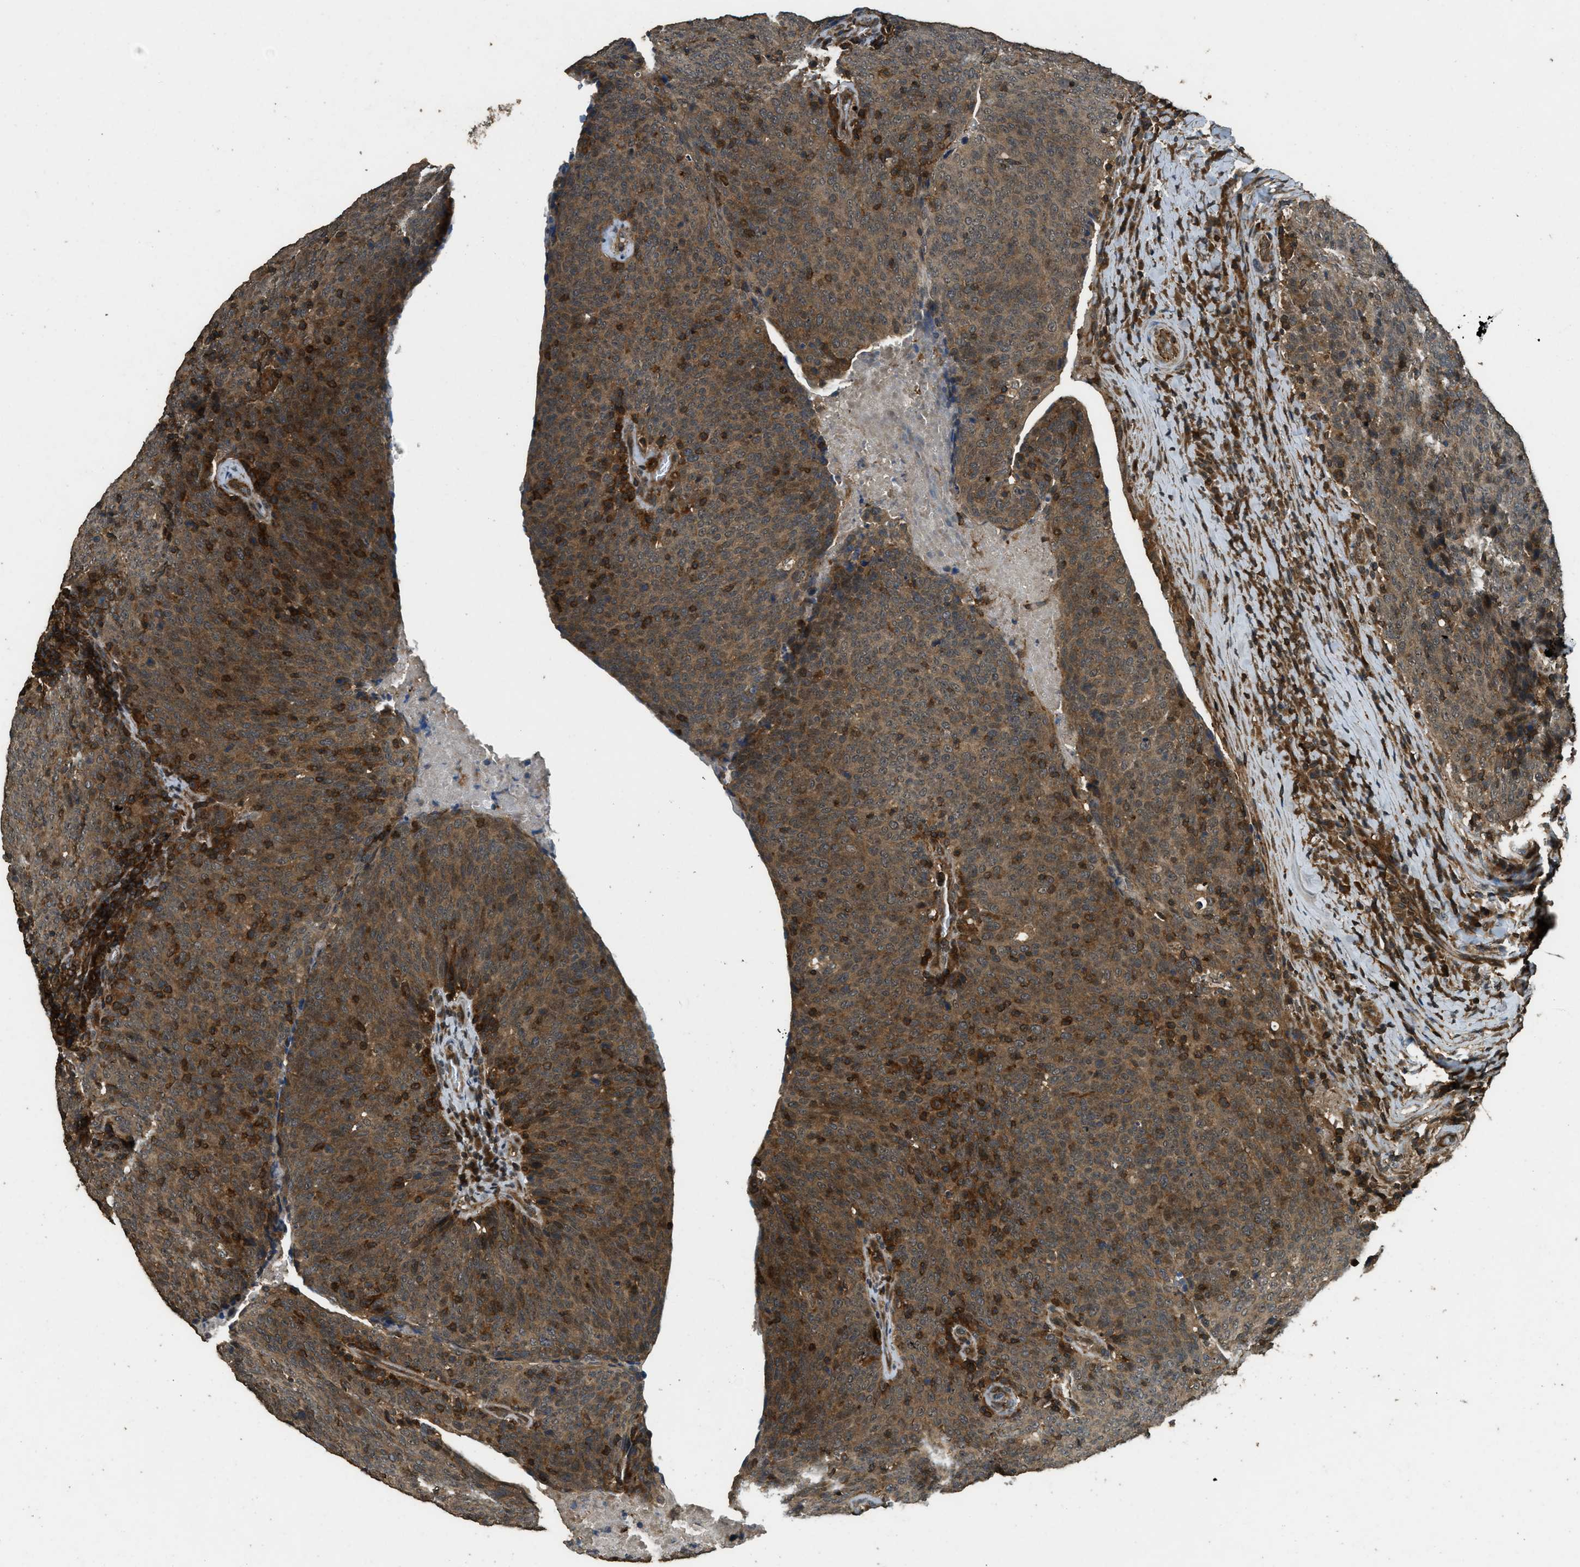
{"staining": {"intensity": "moderate", "quantity": ">75%", "location": "cytoplasmic/membranous"}, "tissue": "head and neck cancer", "cell_type": "Tumor cells", "image_type": "cancer", "snomed": [{"axis": "morphology", "description": "Squamous cell carcinoma, NOS"}, {"axis": "morphology", "description": "Squamous cell carcinoma, metastatic, NOS"}, {"axis": "topography", "description": "Lymph node"}, {"axis": "topography", "description": "Head-Neck"}], "caption": "A brown stain highlights moderate cytoplasmic/membranous expression of a protein in head and neck squamous cell carcinoma tumor cells. (brown staining indicates protein expression, while blue staining denotes nuclei).", "gene": "PPP6R3", "patient": {"sex": "male", "age": 62}}